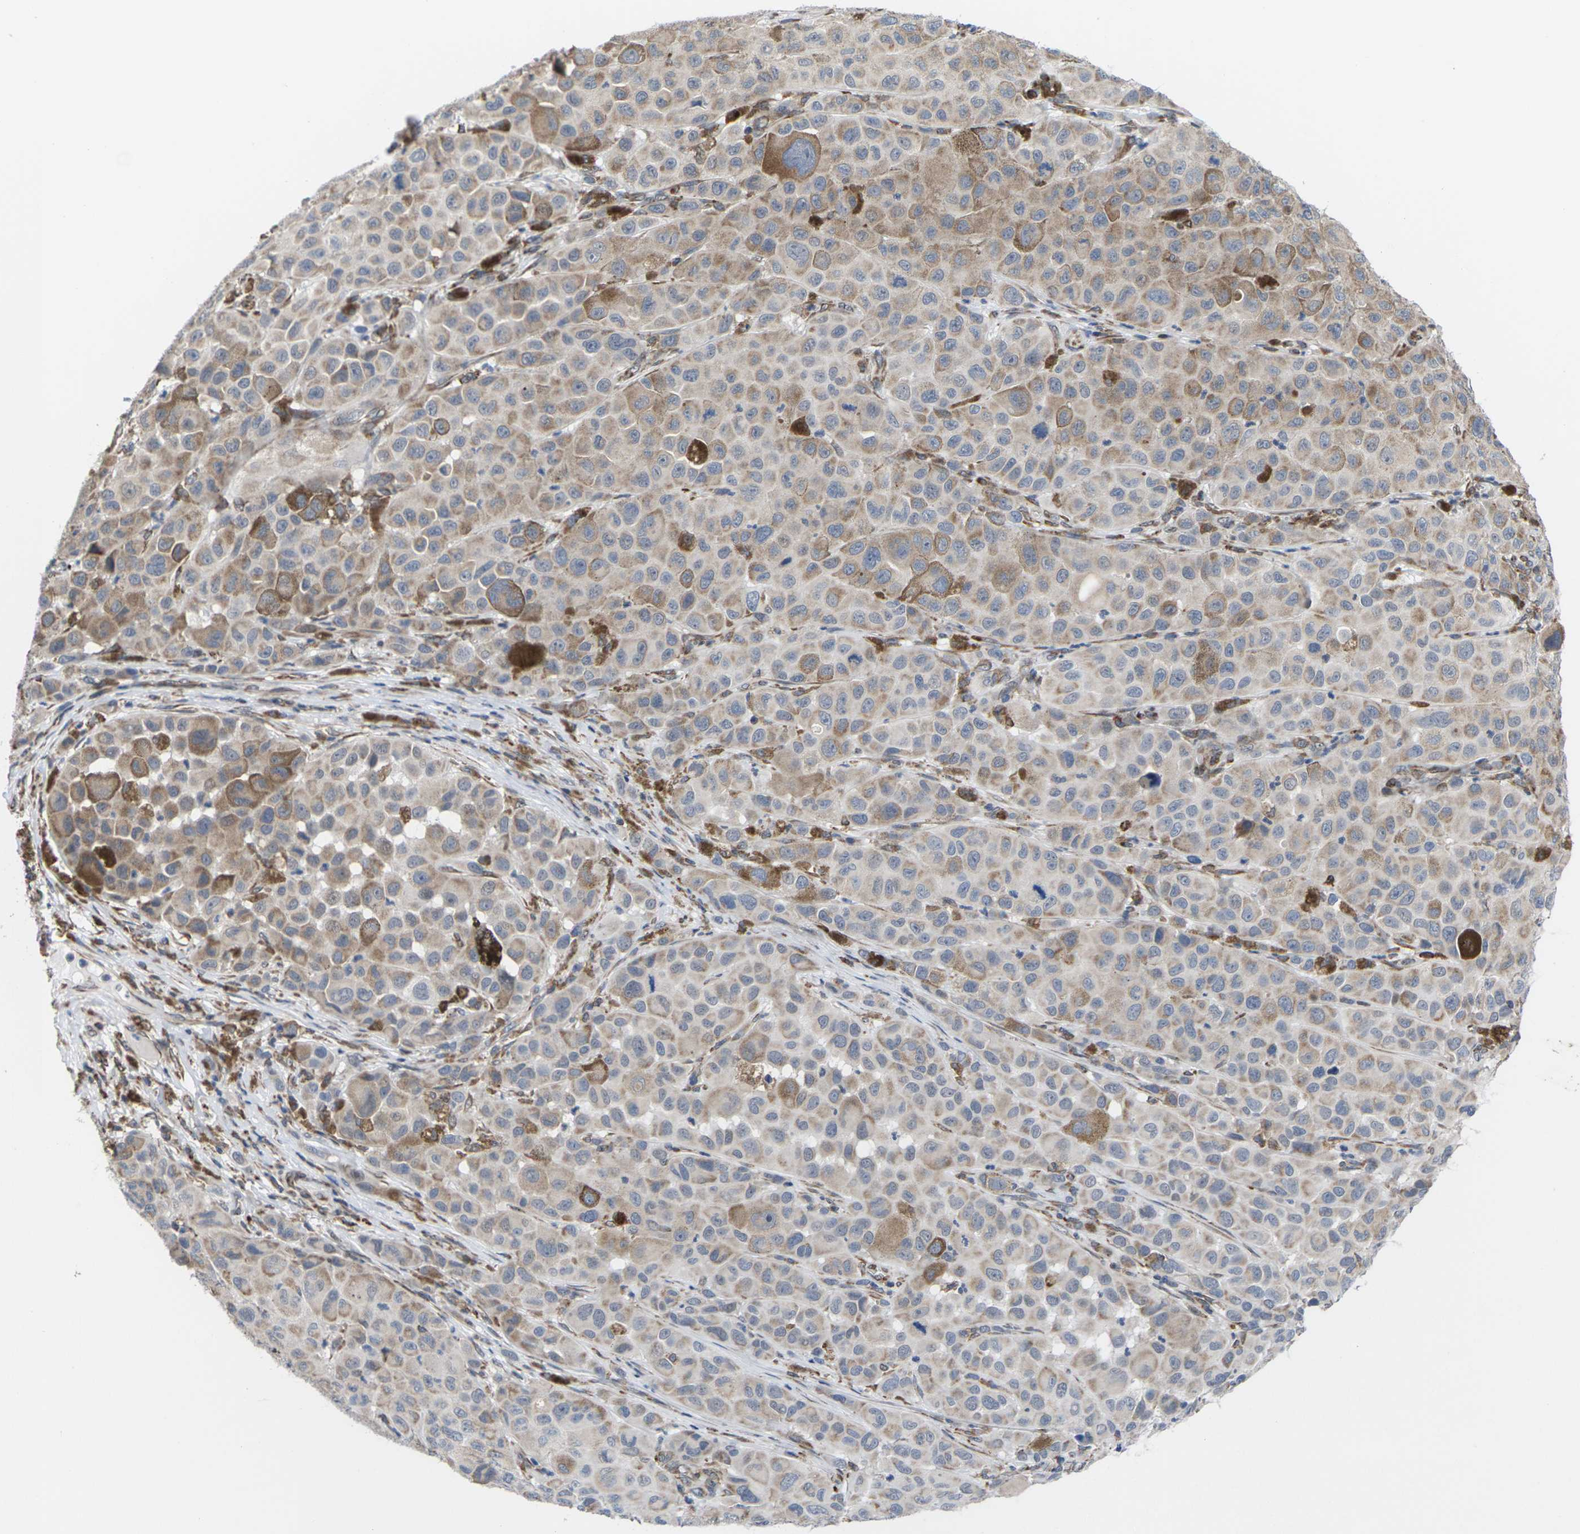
{"staining": {"intensity": "weak", "quantity": "25%-75%", "location": "cytoplasmic/membranous"}, "tissue": "melanoma", "cell_type": "Tumor cells", "image_type": "cancer", "snomed": [{"axis": "morphology", "description": "Malignant melanoma, NOS"}, {"axis": "topography", "description": "Skin"}], "caption": "Protein staining shows weak cytoplasmic/membranous staining in about 25%-75% of tumor cells in malignant melanoma.", "gene": "PDZK1IP1", "patient": {"sex": "male", "age": 96}}